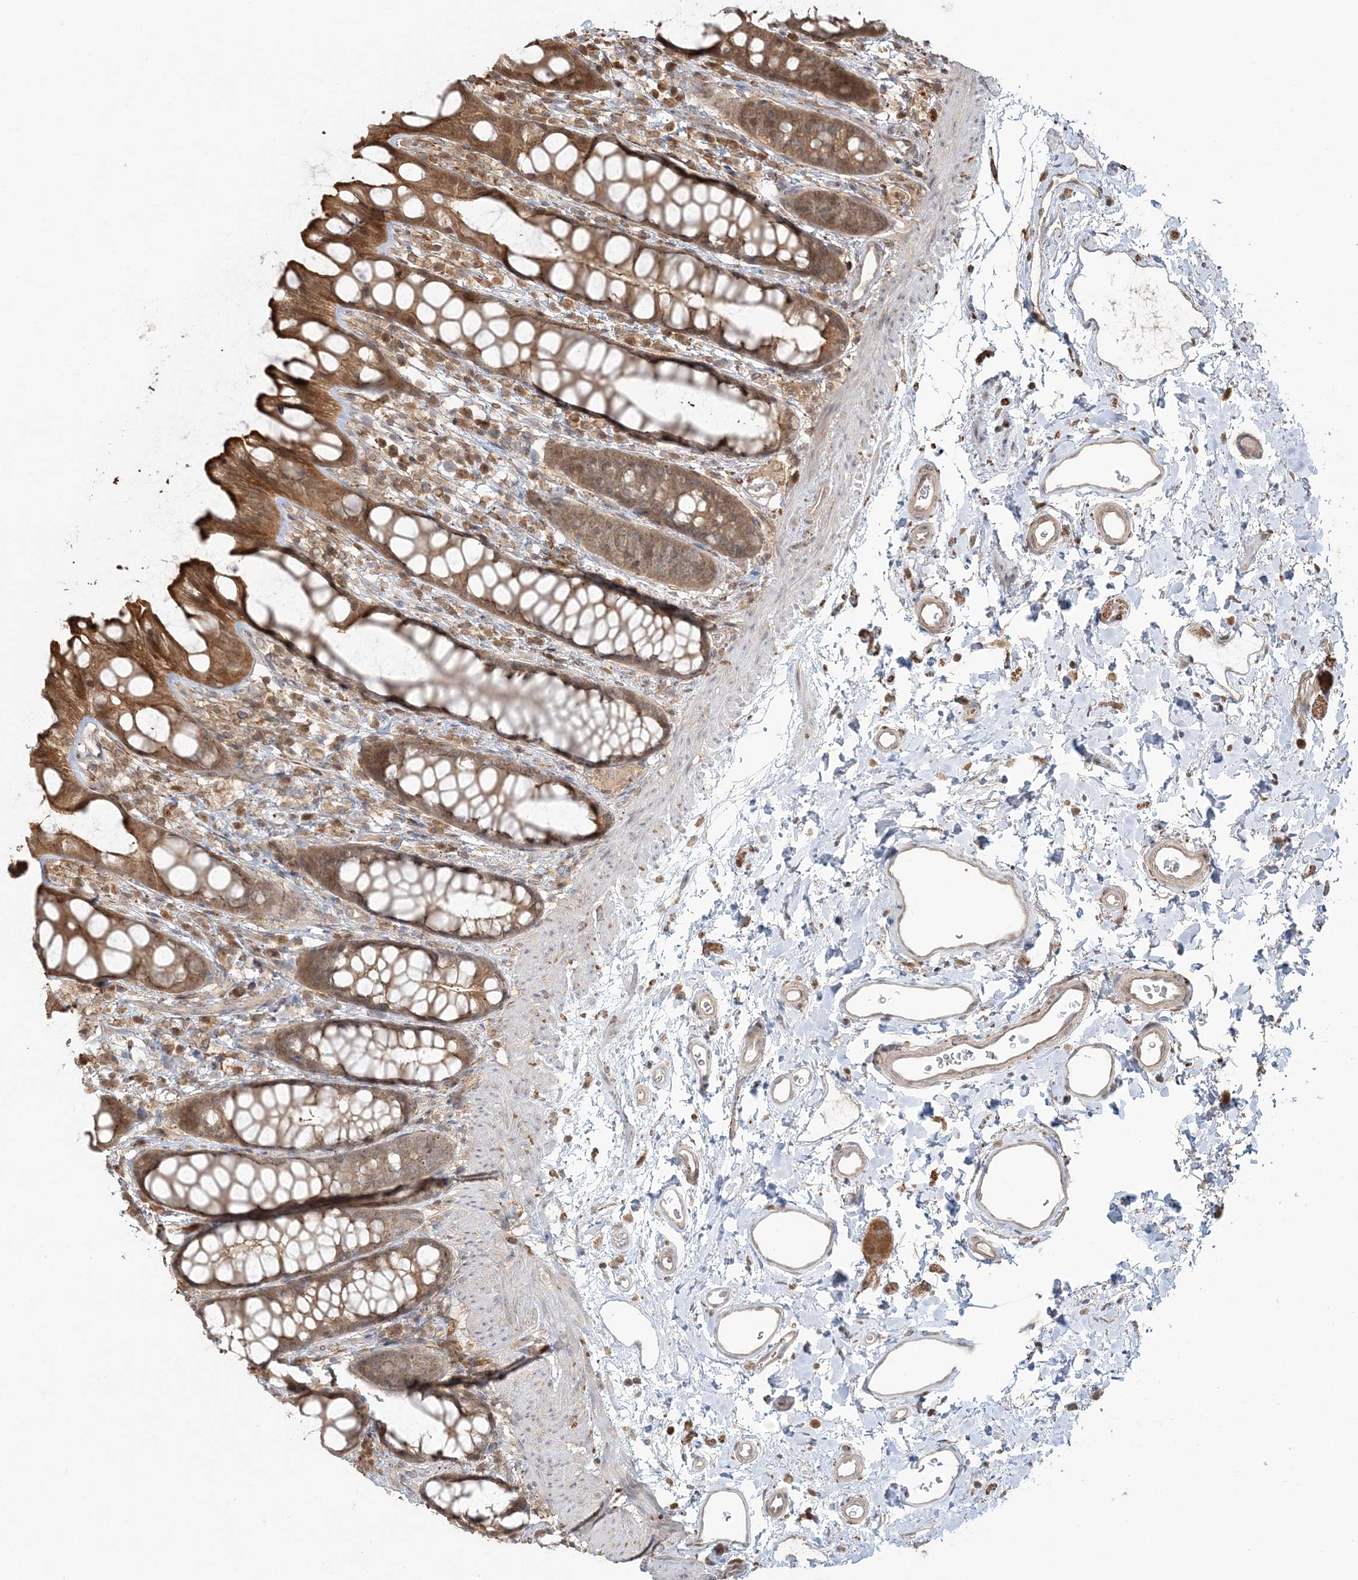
{"staining": {"intensity": "moderate", "quantity": ">75%", "location": "cytoplasmic/membranous"}, "tissue": "rectum", "cell_type": "Glandular cells", "image_type": "normal", "snomed": [{"axis": "morphology", "description": "Normal tissue, NOS"}, {"axis": "topography", "description": "Rectum"}], "caption": "A histopathology image showing moderate cytoplasmic/membranous staining in about >75% of glandular cells in benign rectum, as visualized by brown immunohistochemical staining.", "gene": "CAB39", "patient": {"sex": "female", "age": 65}}